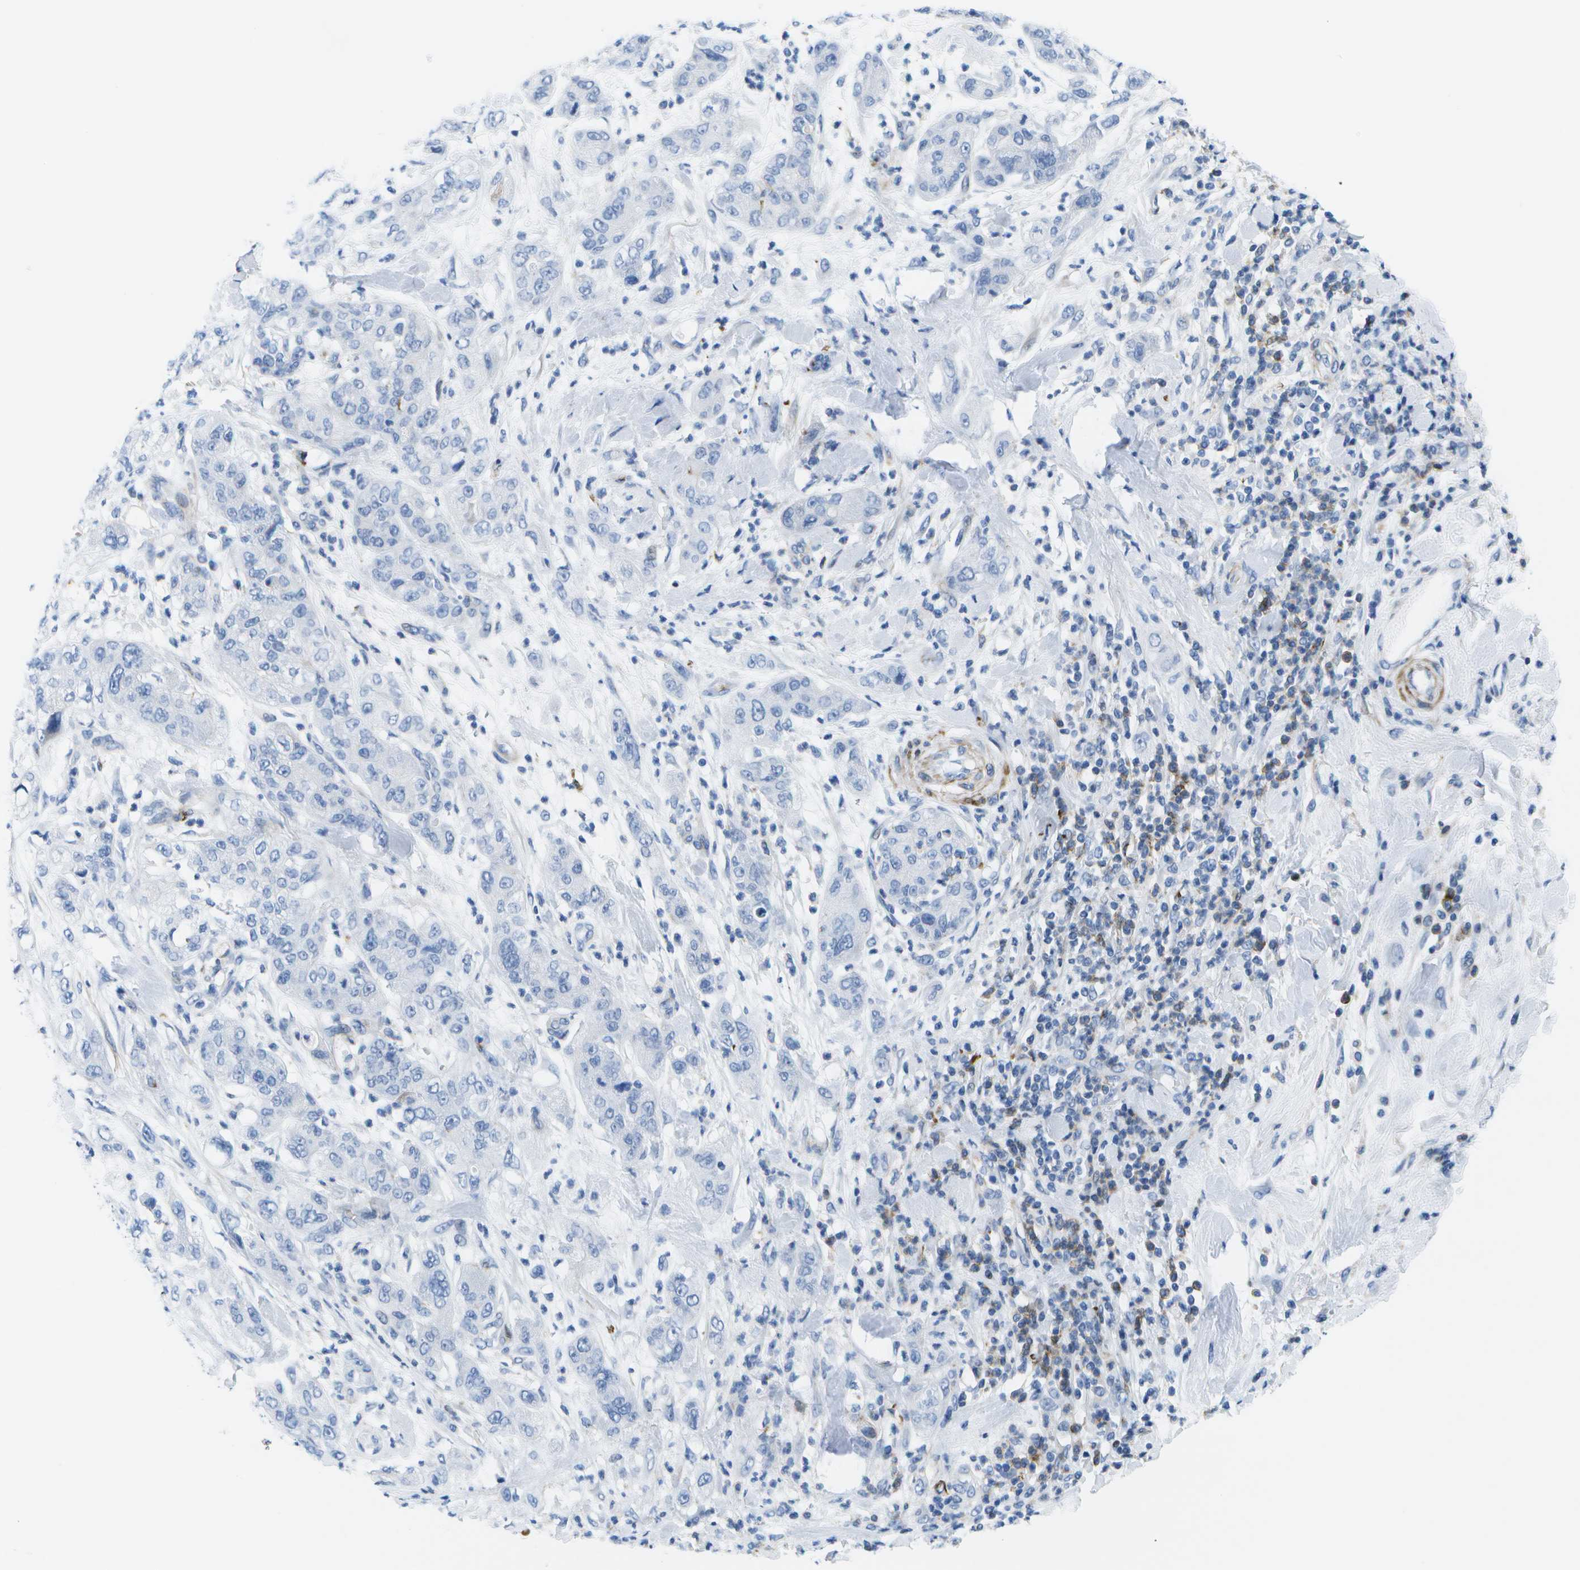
{"staining": {"intensity": "negative", "quantity": "none", "location": "none"}, "tissue": "pancreatic cancer", "cell_type": "Tumor cells", "image_type": "cancer", "snomed": [{"axis": "morphology", "description": "Adenocarcinoma, NOS"}, {"axis": "topography", "description": "Pancreas"}], "caption": "DAB (3,3'-diaminobenzidine) immunohistochemical staining of pancreatic adenocarcinoma exhibits no significant staining in tumor cells.", "gene": "ADGRG6", "patient": {"sex": "female", "age": 78}}